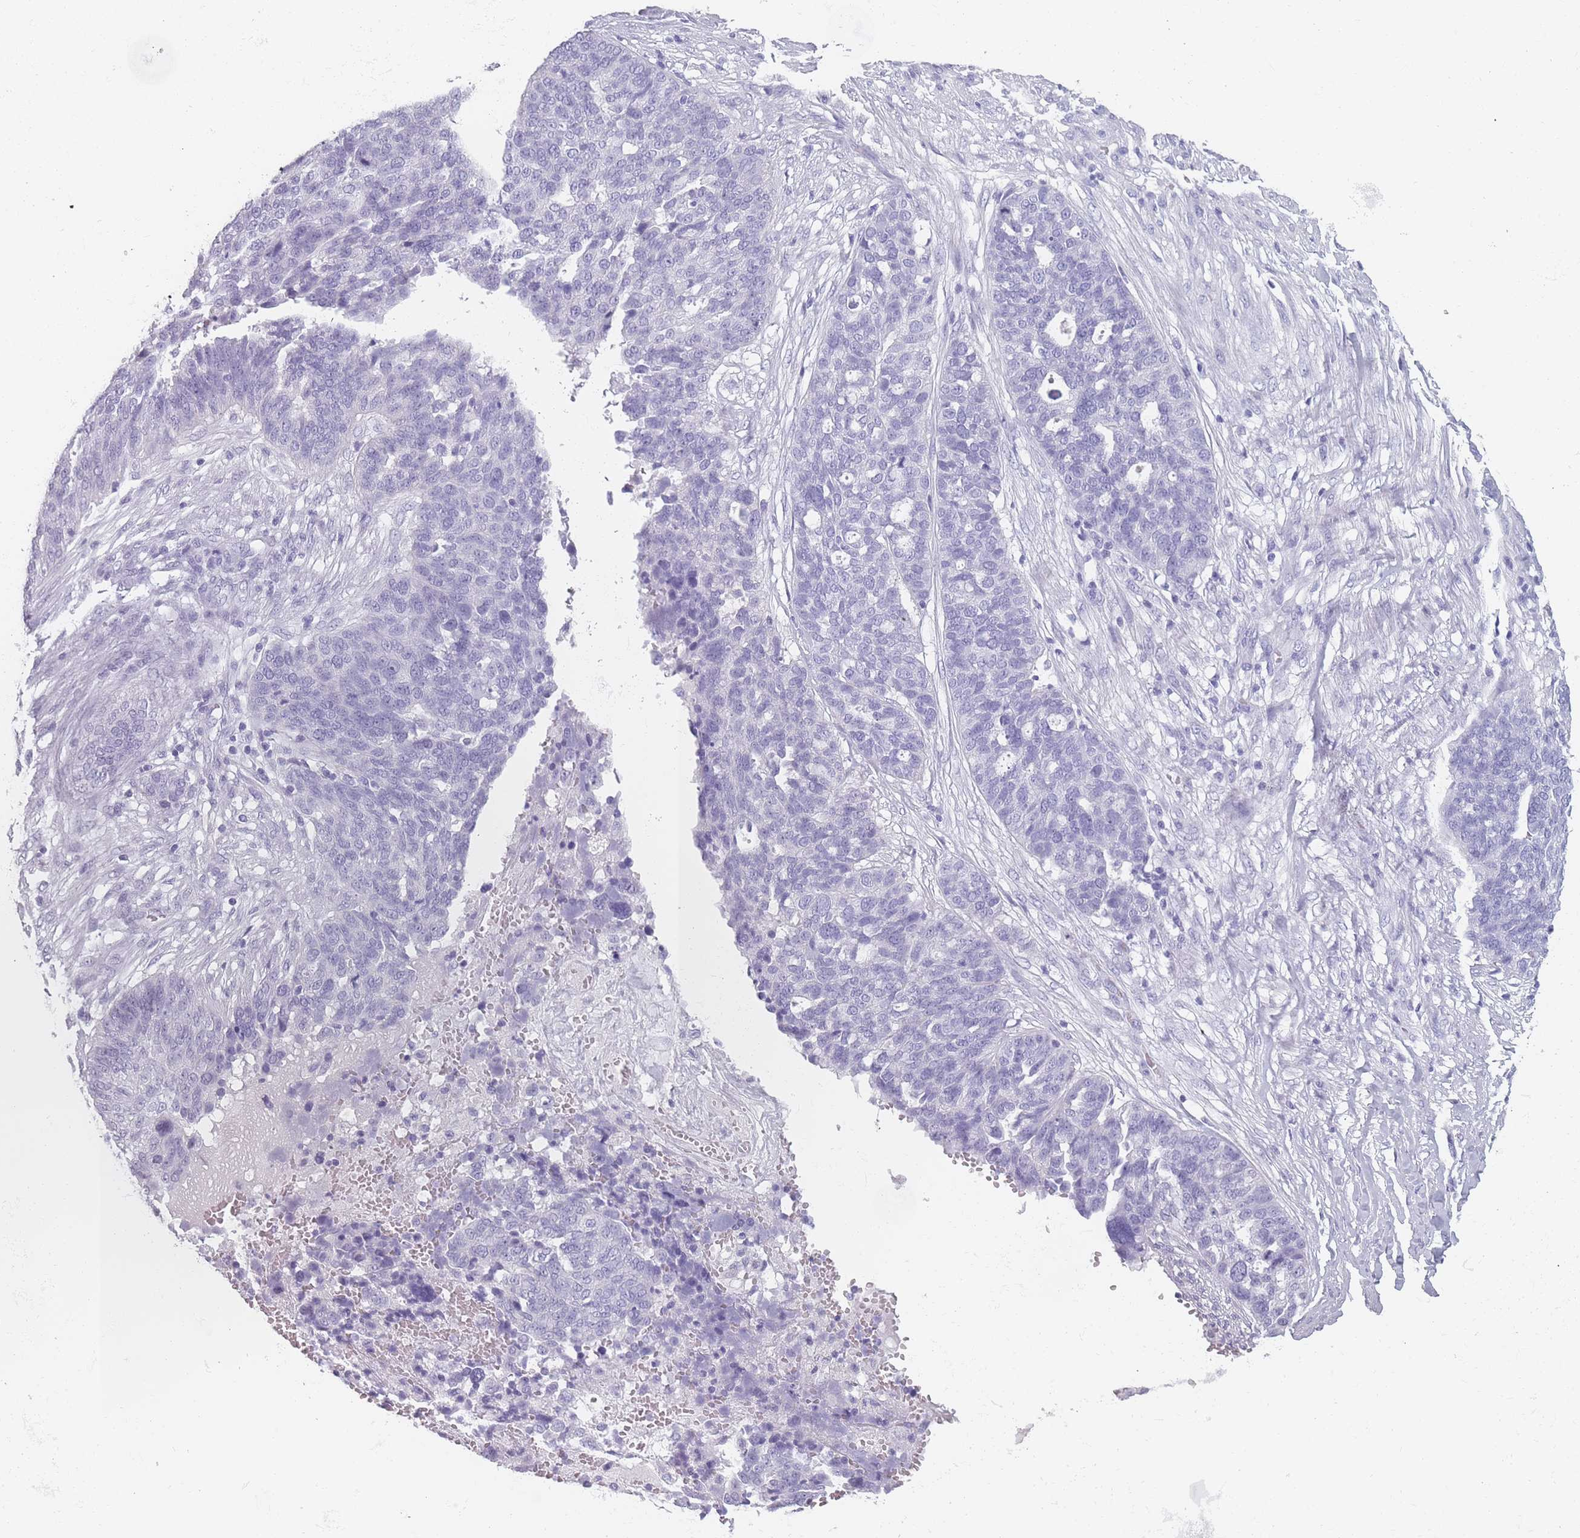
{"staining": {"intensity": "negative", "quantity": "none", "location": "none"}, "tissue": "ovarian cancer", "cell_type": "Tumor cells", "image_type": "cancer", "snomed": [{"axis": "morphology", "description": "Cystadenocarcinoma, serous, NOS"}, {"axis": "topography", "description": "Ovary"}], "caption": "Tumor cells are negative for protein expression in human ovarian cancer. Brightfield microscopy of IHC stained with DAB (brown) and hematoxylin (blue), captured at high magnification.", "gene": "PPFIA3", "patient": {"sex": "female", "age": 59}}